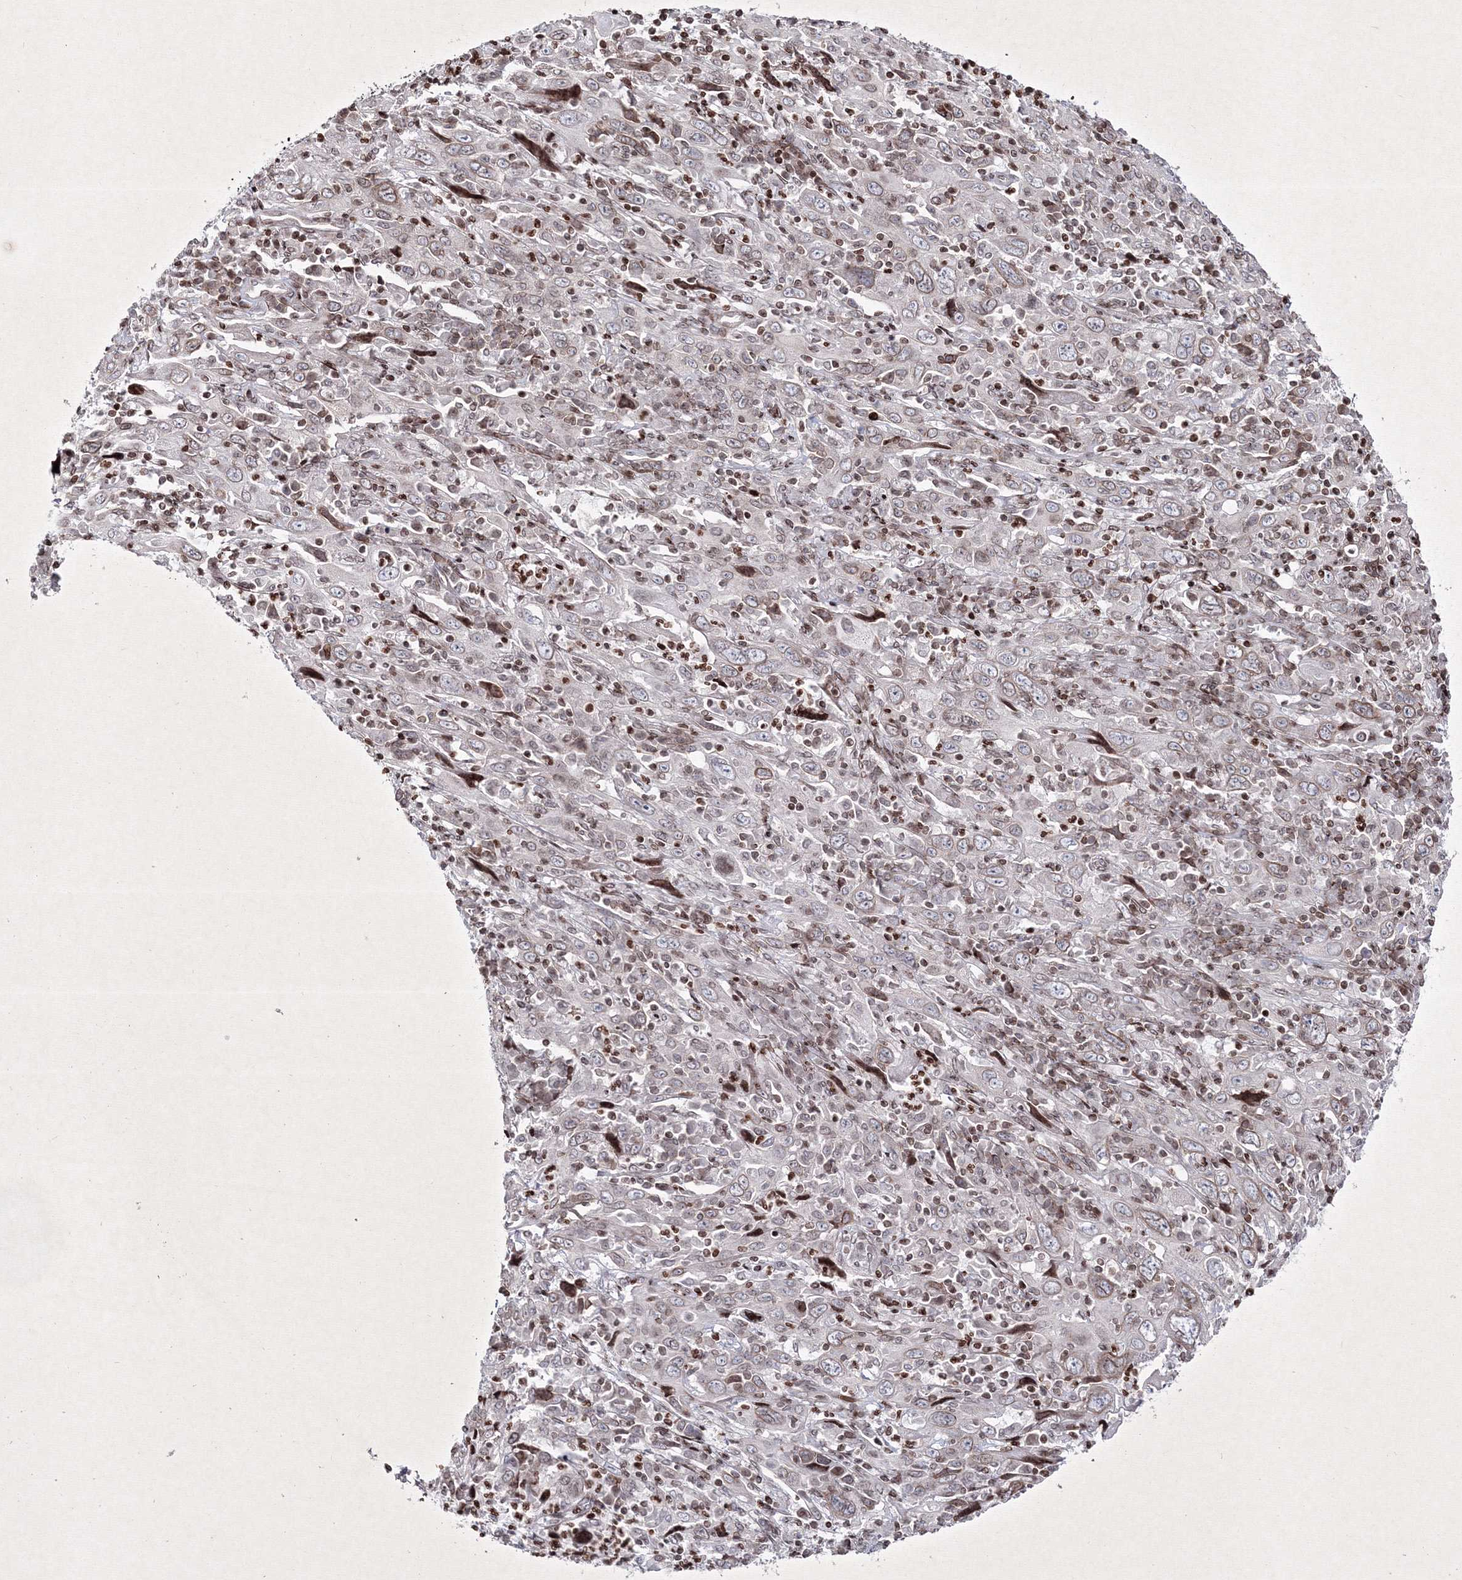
{"staining": {"intensity": "negative", "quantity": "none", "location": "none"}, "tissue": "cervical cancer", "cell_type": "Tumor cells", "image_type": "cancer", "snomed": [{"axis": "morphology", "description": "Squamous cell carcinoma, NOS"}, {"axis": "topography", "description": "Cervix"}], "caption": "Immunohistochemical staining of squamous cell carcinoma (cervical) shows no significant staining in tumor cells.", "gene": "SMIM29", "patient": {"sex": "female", "age": 46}}